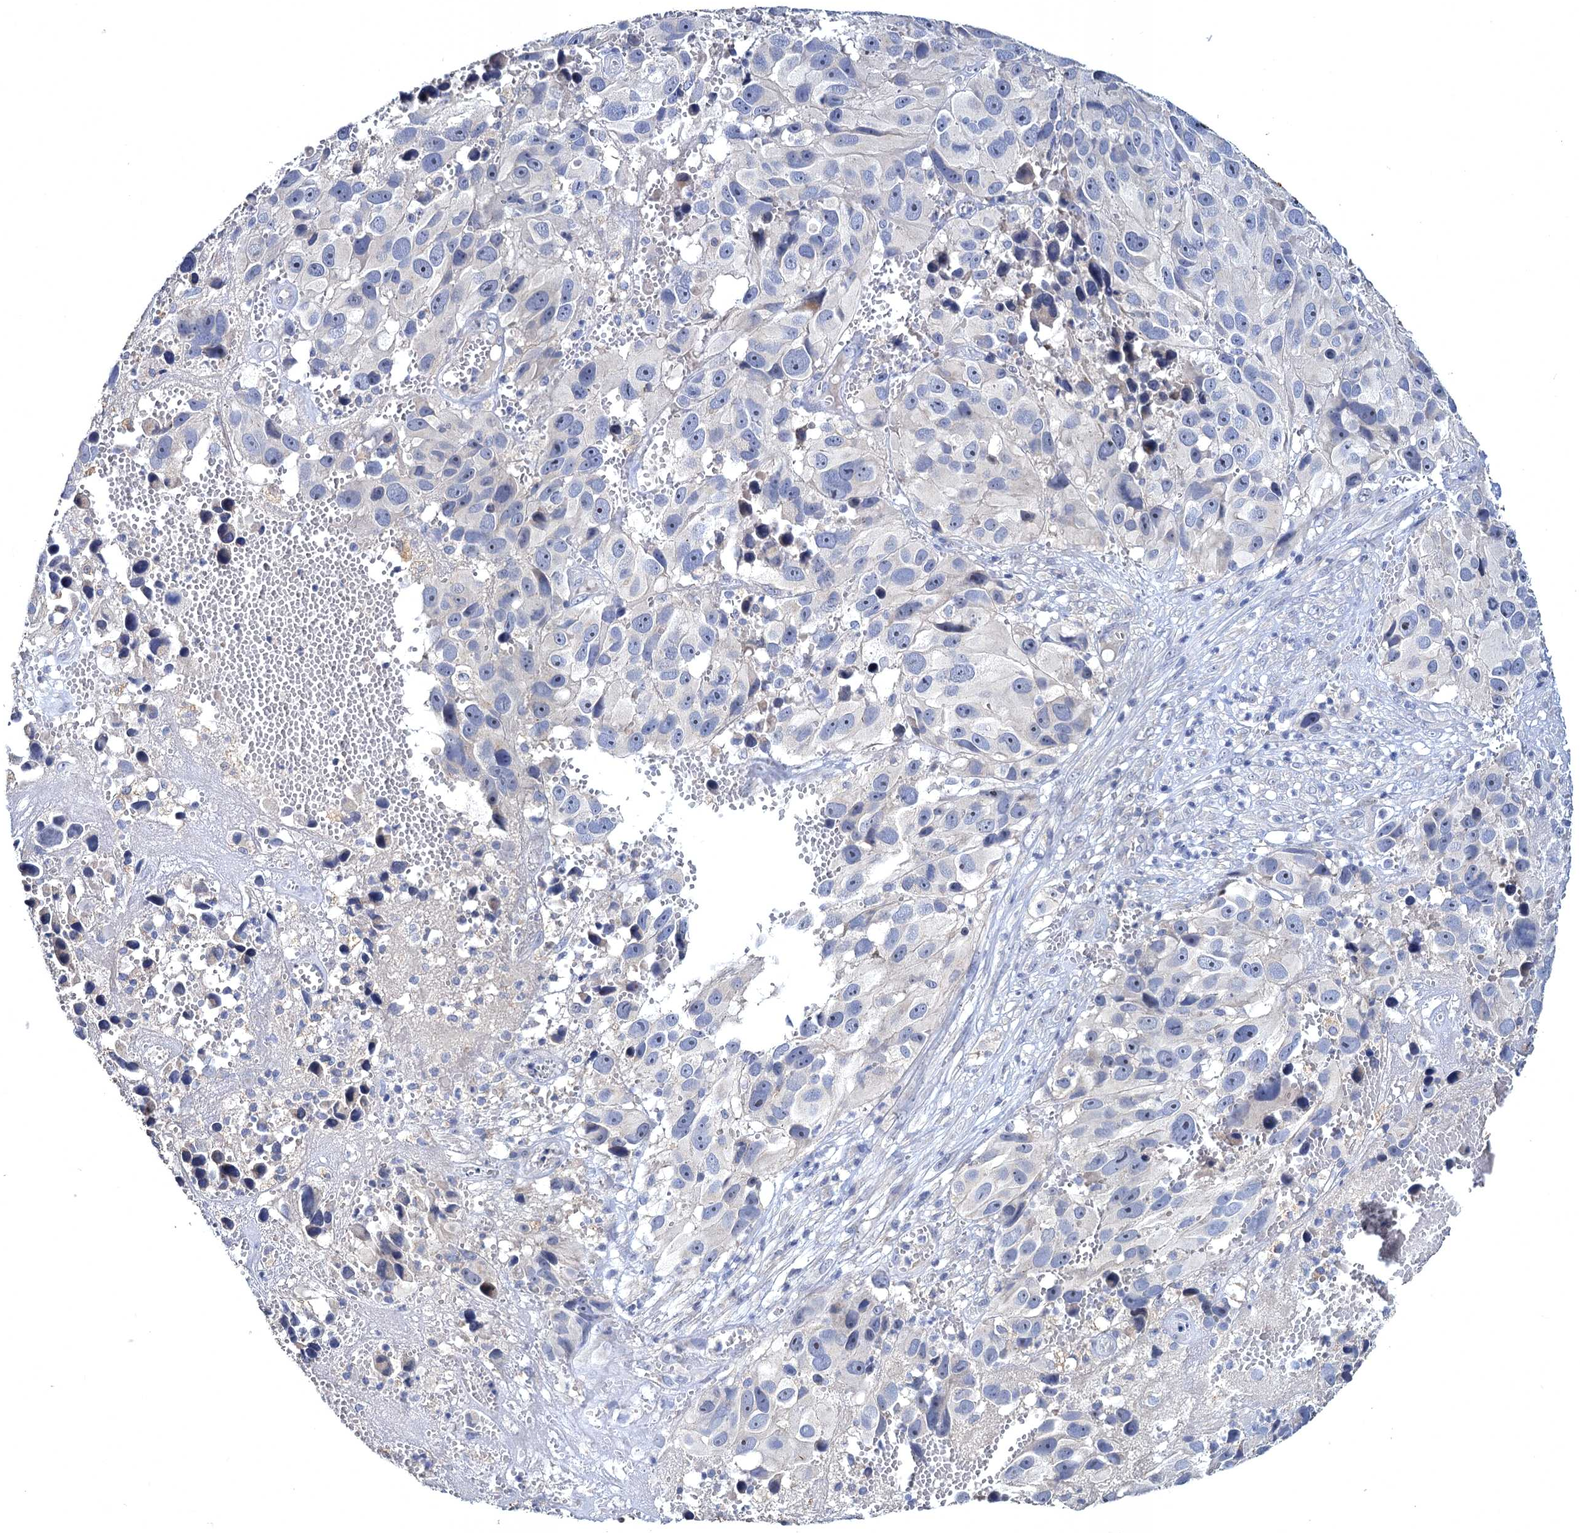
{"staining": {"intensity": "negative", "quantity": "none", "location": "none"}, "tissue": "melanoma", "cell_type": "Tumor cells", "image_type": "cancer", "snomed": [{"axis": "morphology", "description": "Malignant melanoma, NOS"}, {"axis": "topography", "description": "Skin"}], "caption": "A photomicrograph of human malignant melanoma is negative for staining in tumor cells. Nuclei are stained in blue.", "gene": "ATP9A", "patient": {"sex": "male", "age": 84}}